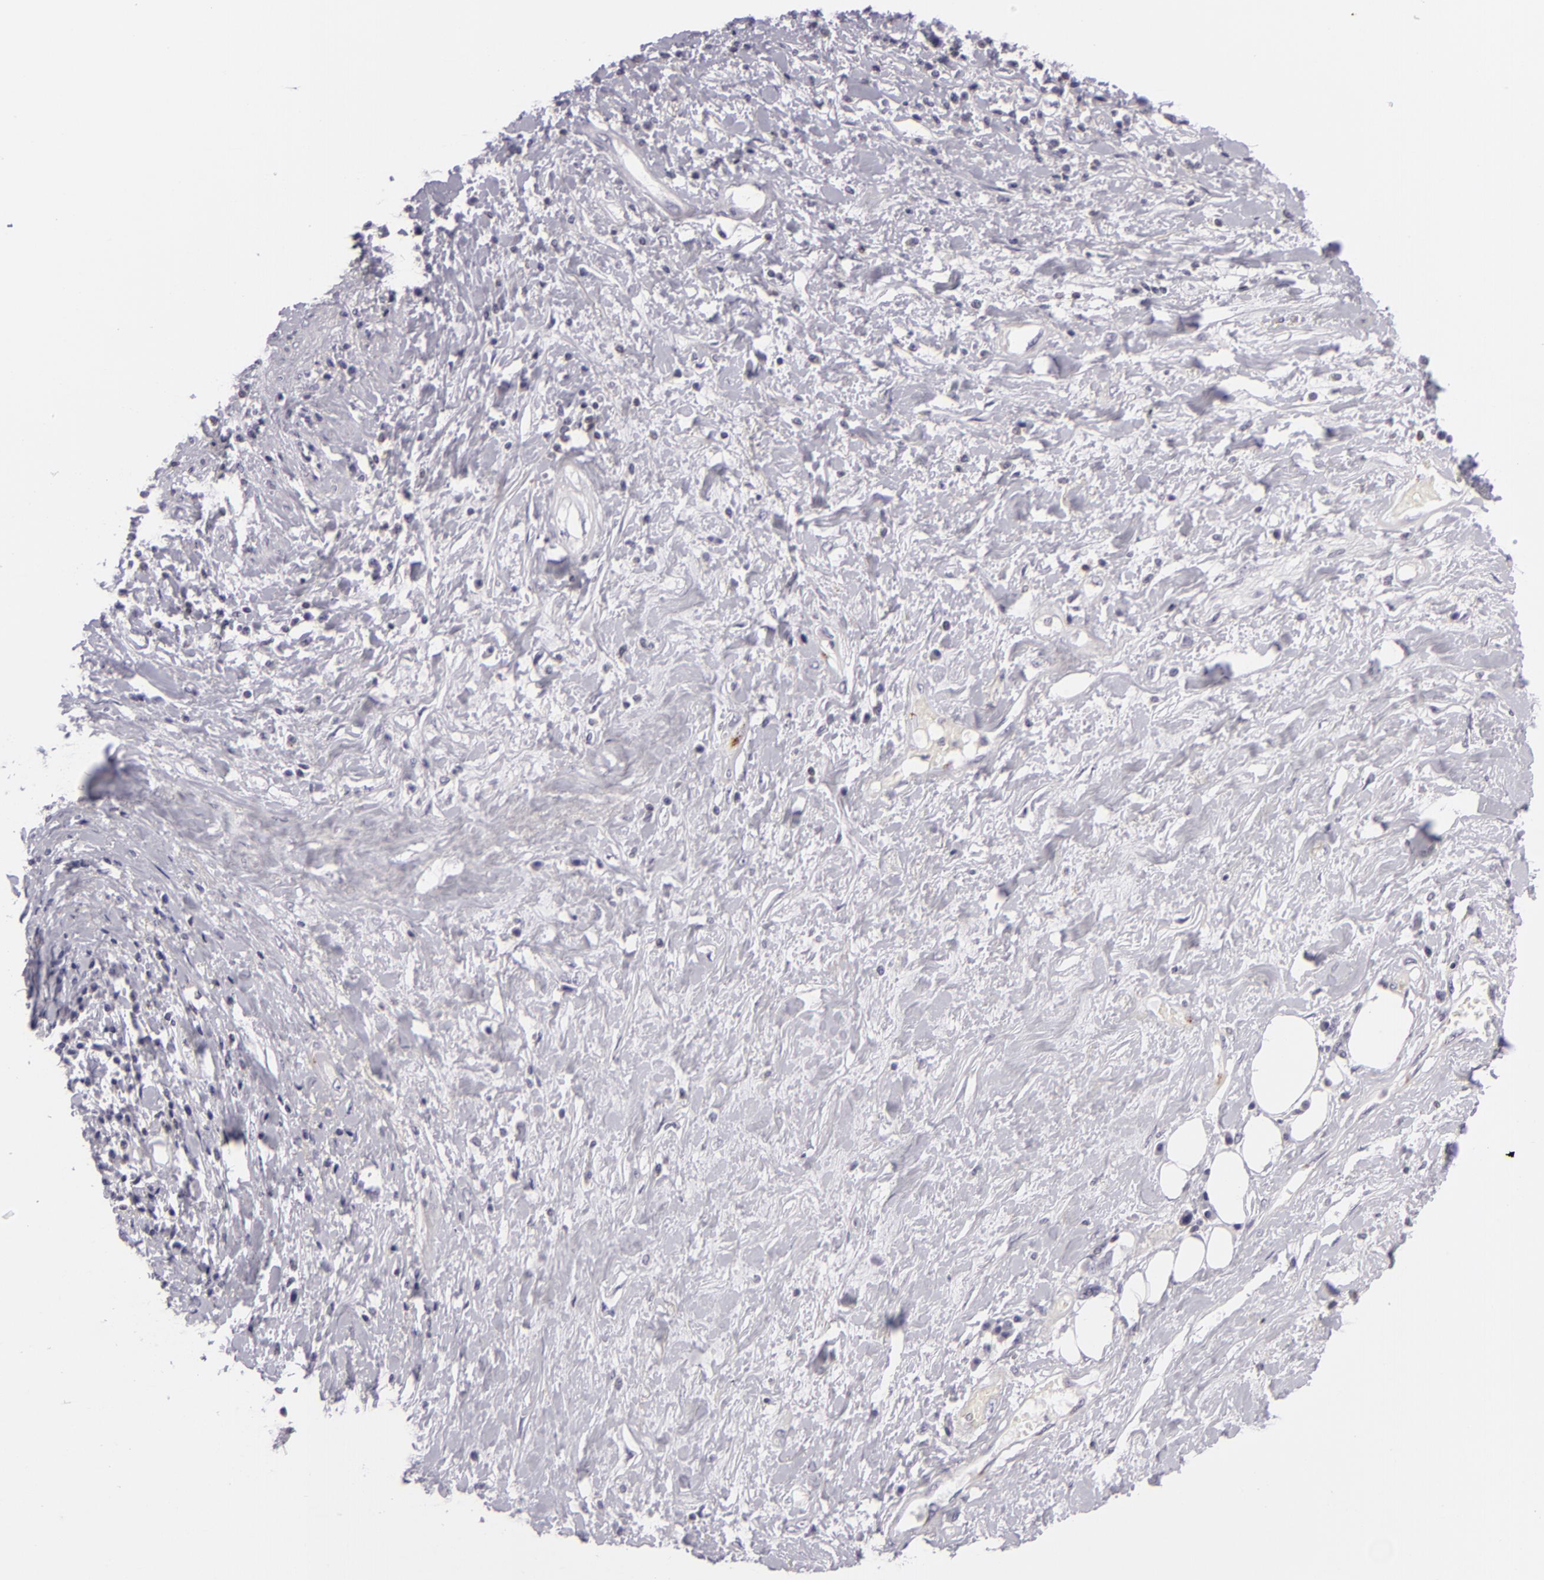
{"staining": {"intensity": "negative", "quantity": "none", "location": "none"}, "tissue": "cervical cancer", "cell_type": "Tumor cells", "image_type": "cancer", "snomed": [{"axis": "morphology", "description": "Squamous cell carcinoma, NOS"}, {"axis": "topography", "description": "Cervix"}], "caption": "Immunohistochemical staining of human cervical squamous cell carcinoma exhibits no significant staining in tumor cells.", "gene": "KCNAB2", "patient": {"sex": "female", "age": 57}}